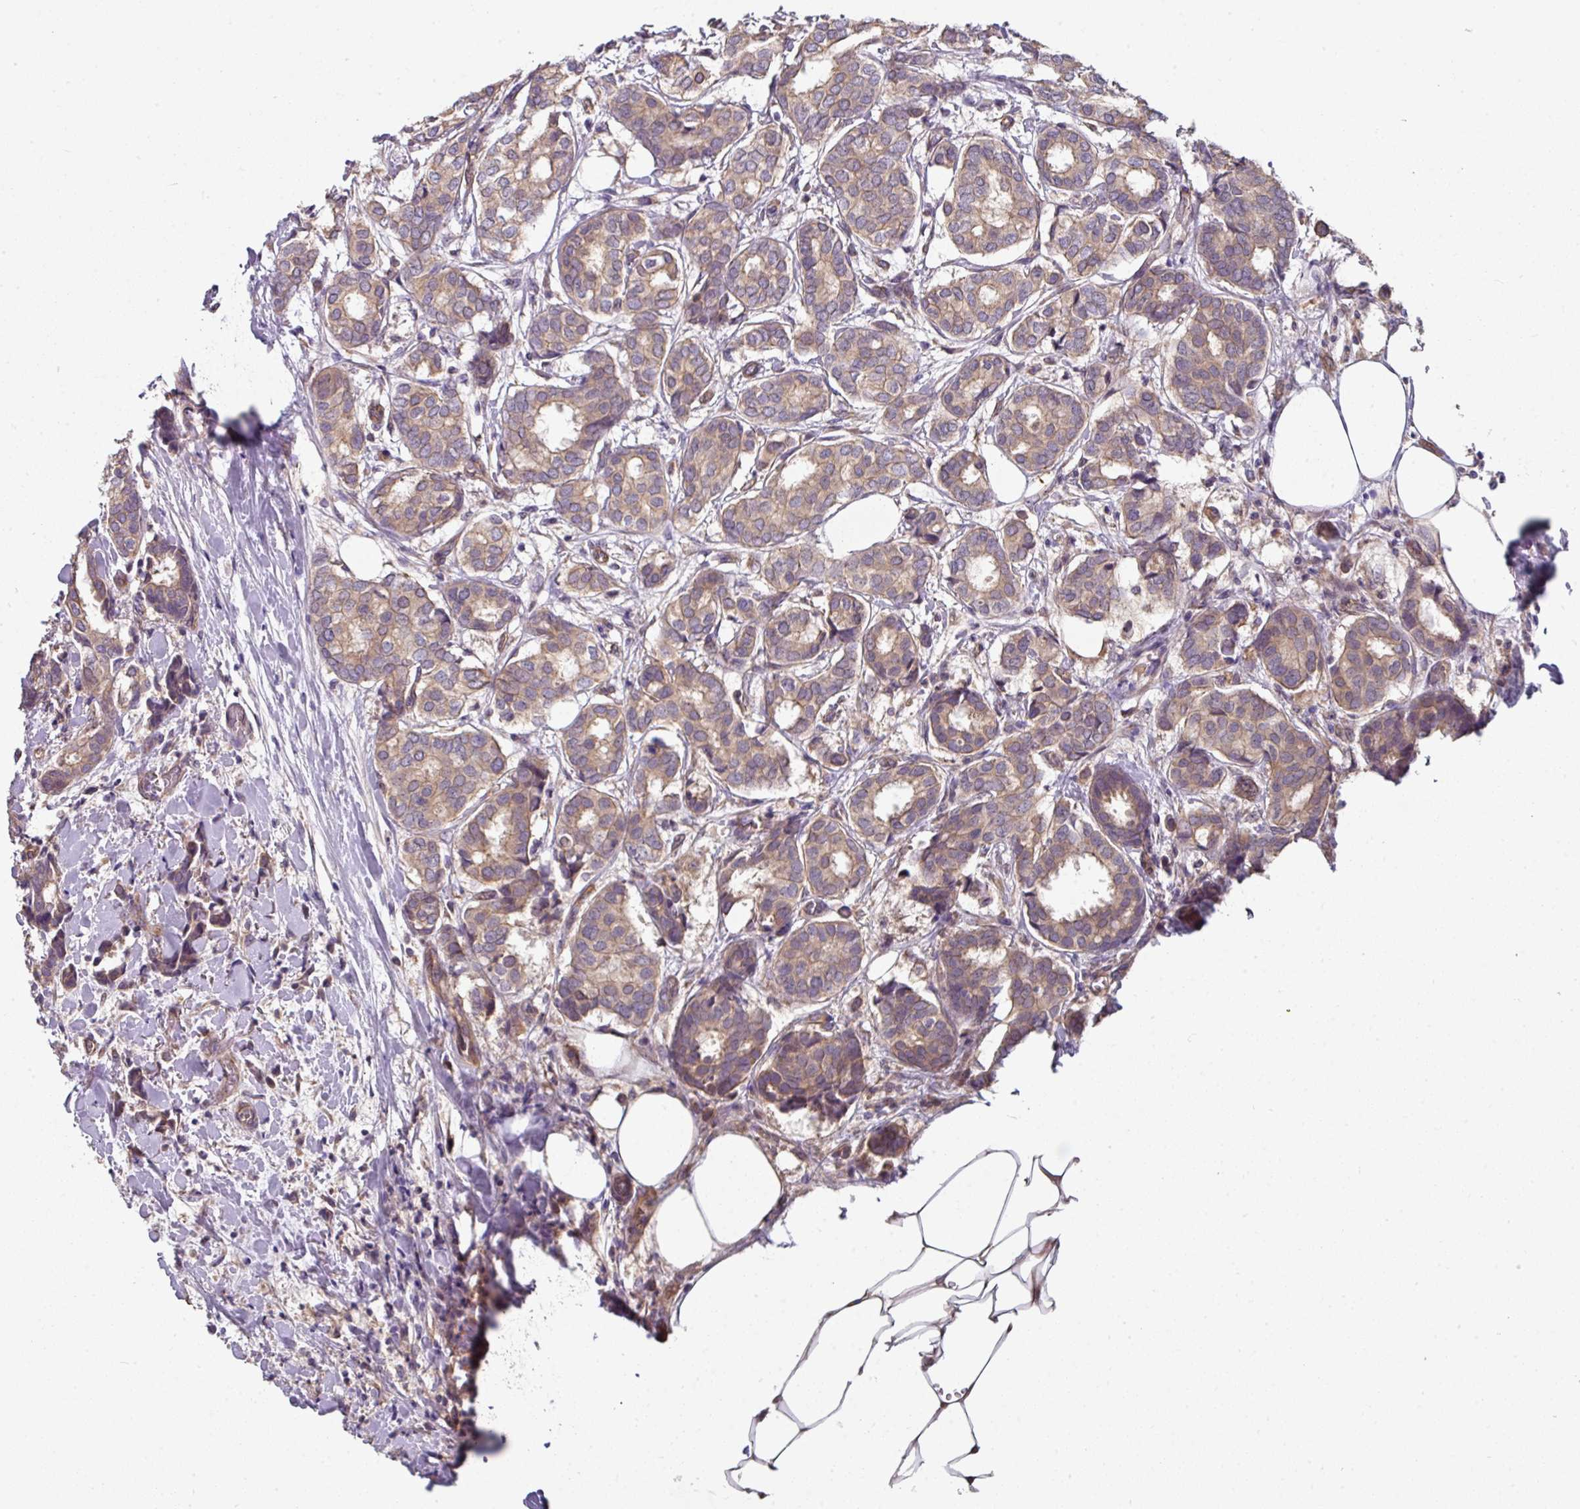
{"staining": {"intensity": "weak", "quantity": "25%-75%", "location": "cytoplasmic/membranous"}, "tissue": "breast cancer", "cell_type": "Tumor cells", "image_type": "cancer", "snomed": [{"axis": "morphology", "description": "Duct carcinoma"}, {"axis": "topography", "description": "Breast"}], "caption": "Tumor cells reveal low levels of weak cytoplasmic/membranous expression in about 25%-75% of cells in breast cancer.", "gene": "C4orf48", "patient": {"sex": "female", "age": 73}}